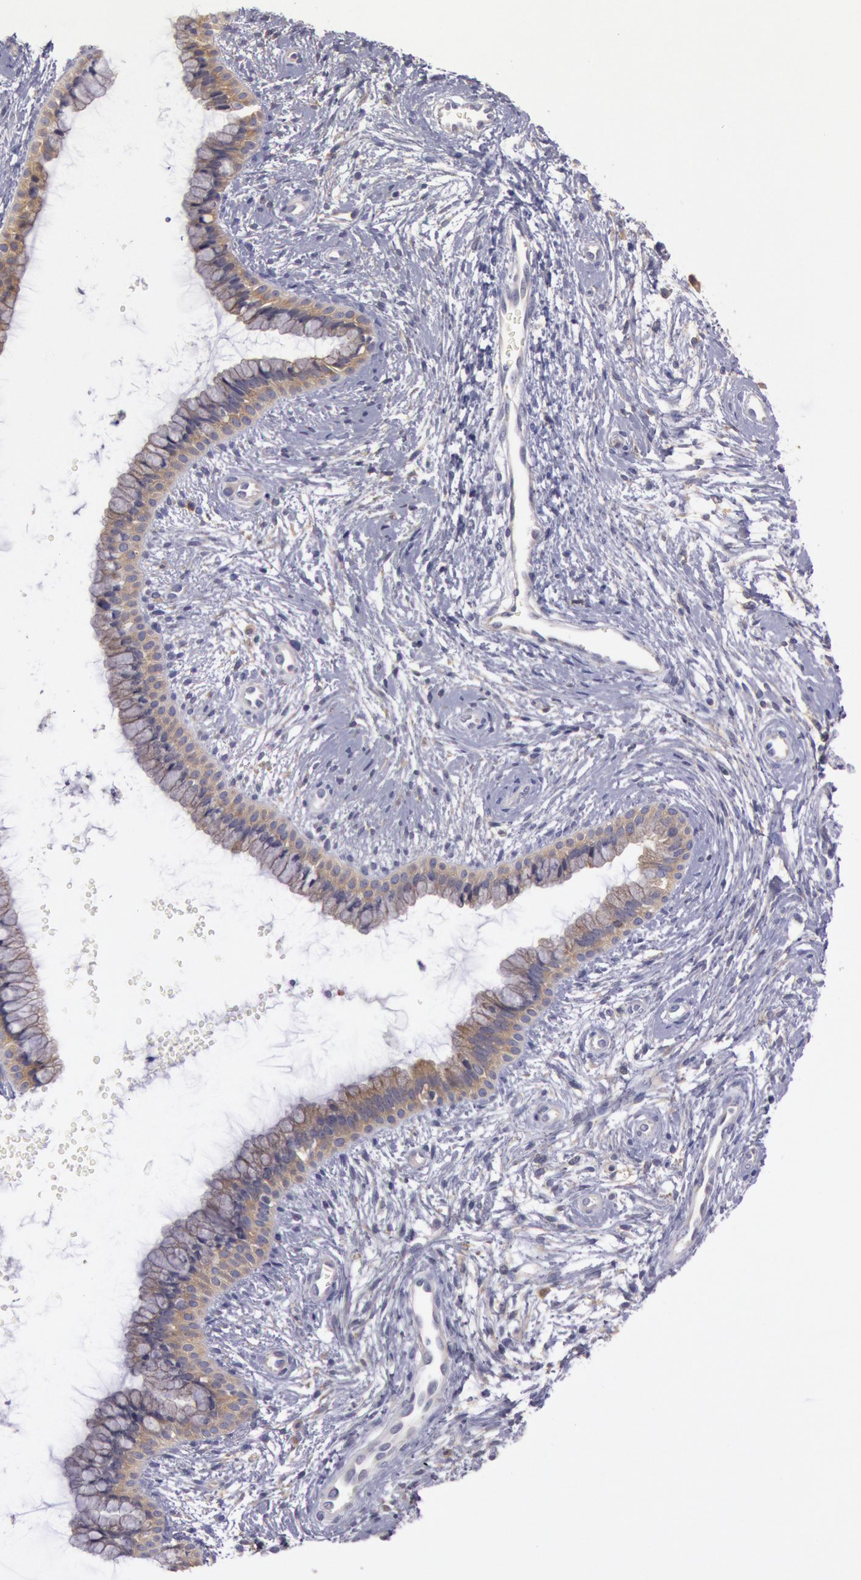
{"staining": {"intensity": "weak", "quantity": "25%-75%", "location": "cytoplasmic/membranous"}, "tissue": "cervix", "cell_type": "Glandular cells", "image_type": "normal", "snomed": [{"axis": "morphology", "description": "Normal tissue, NOS"}, {"axis": "topography", "description": "Cervix"}], "caption": "Protein staining by immunohistochemistry (IHC) exhibits weak cytoplasmic/membranous staining in approximately 25%-75% of glandular cells in unremarkable cervix.", "gene": "MYO5A", "patient": {"sex": "female", "age": 39}}